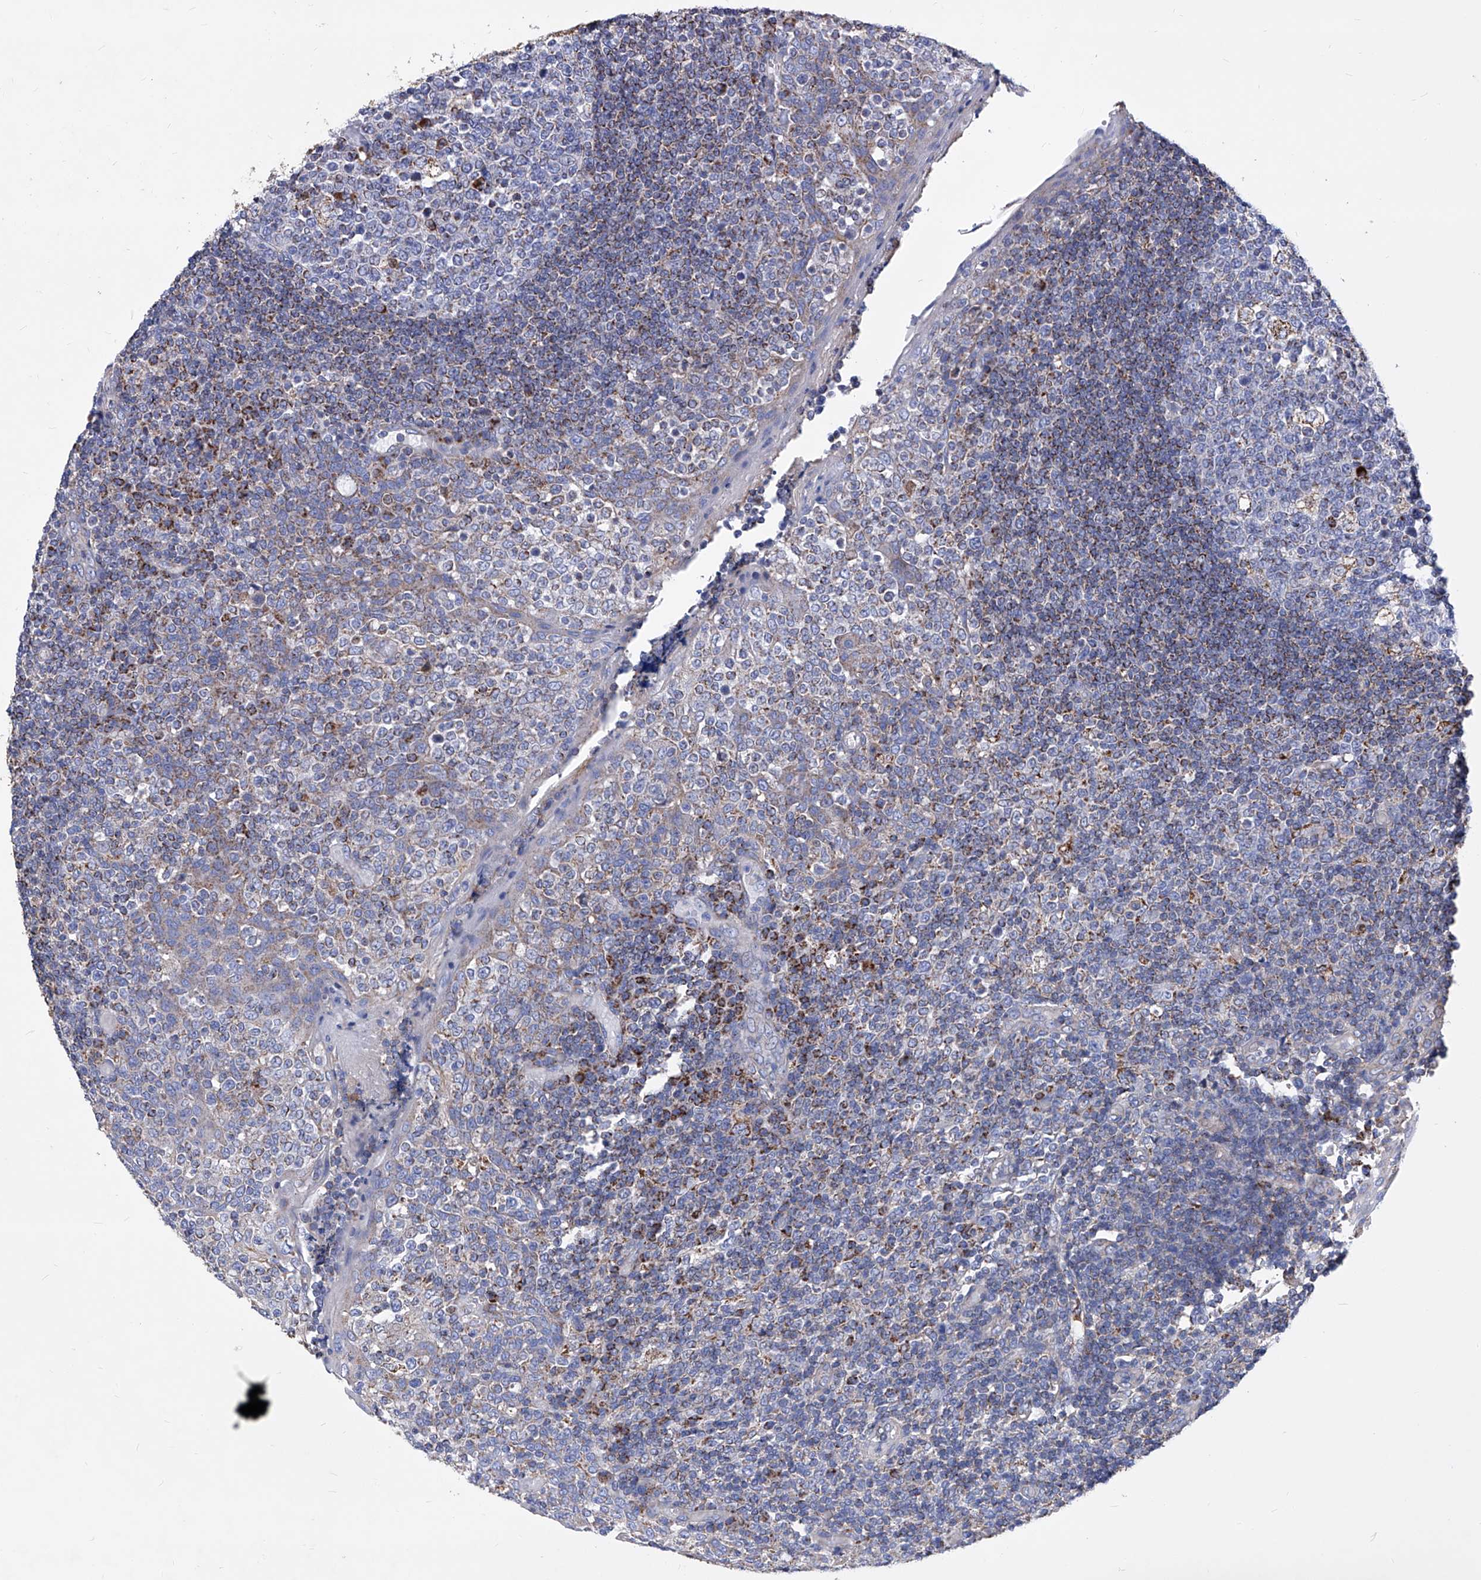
{"staining": {"intensity": "moderate", "quantity": "<25%", "location": "cytoplasmic/membranous"}, "tissue": "tonsil", "cell_type": "Germinal center cells", "image_type": "normal", "snomed": [{"axis": "morphology", "description": "Normal tissue, NOS"}, {"axis": "topography", "description": "Tonsil"}], "caption": "Immunohistochemistry (IHC) of unremarkable tonsil reveals low levels of moderate cytoplasmic/membranous staining in about <25% of germinal center cells. (brown staining indicates protein expression, while blue staining denotes nuclei).", "gene": "HRNR", "patient": {"sex": "female", "age": 19}}